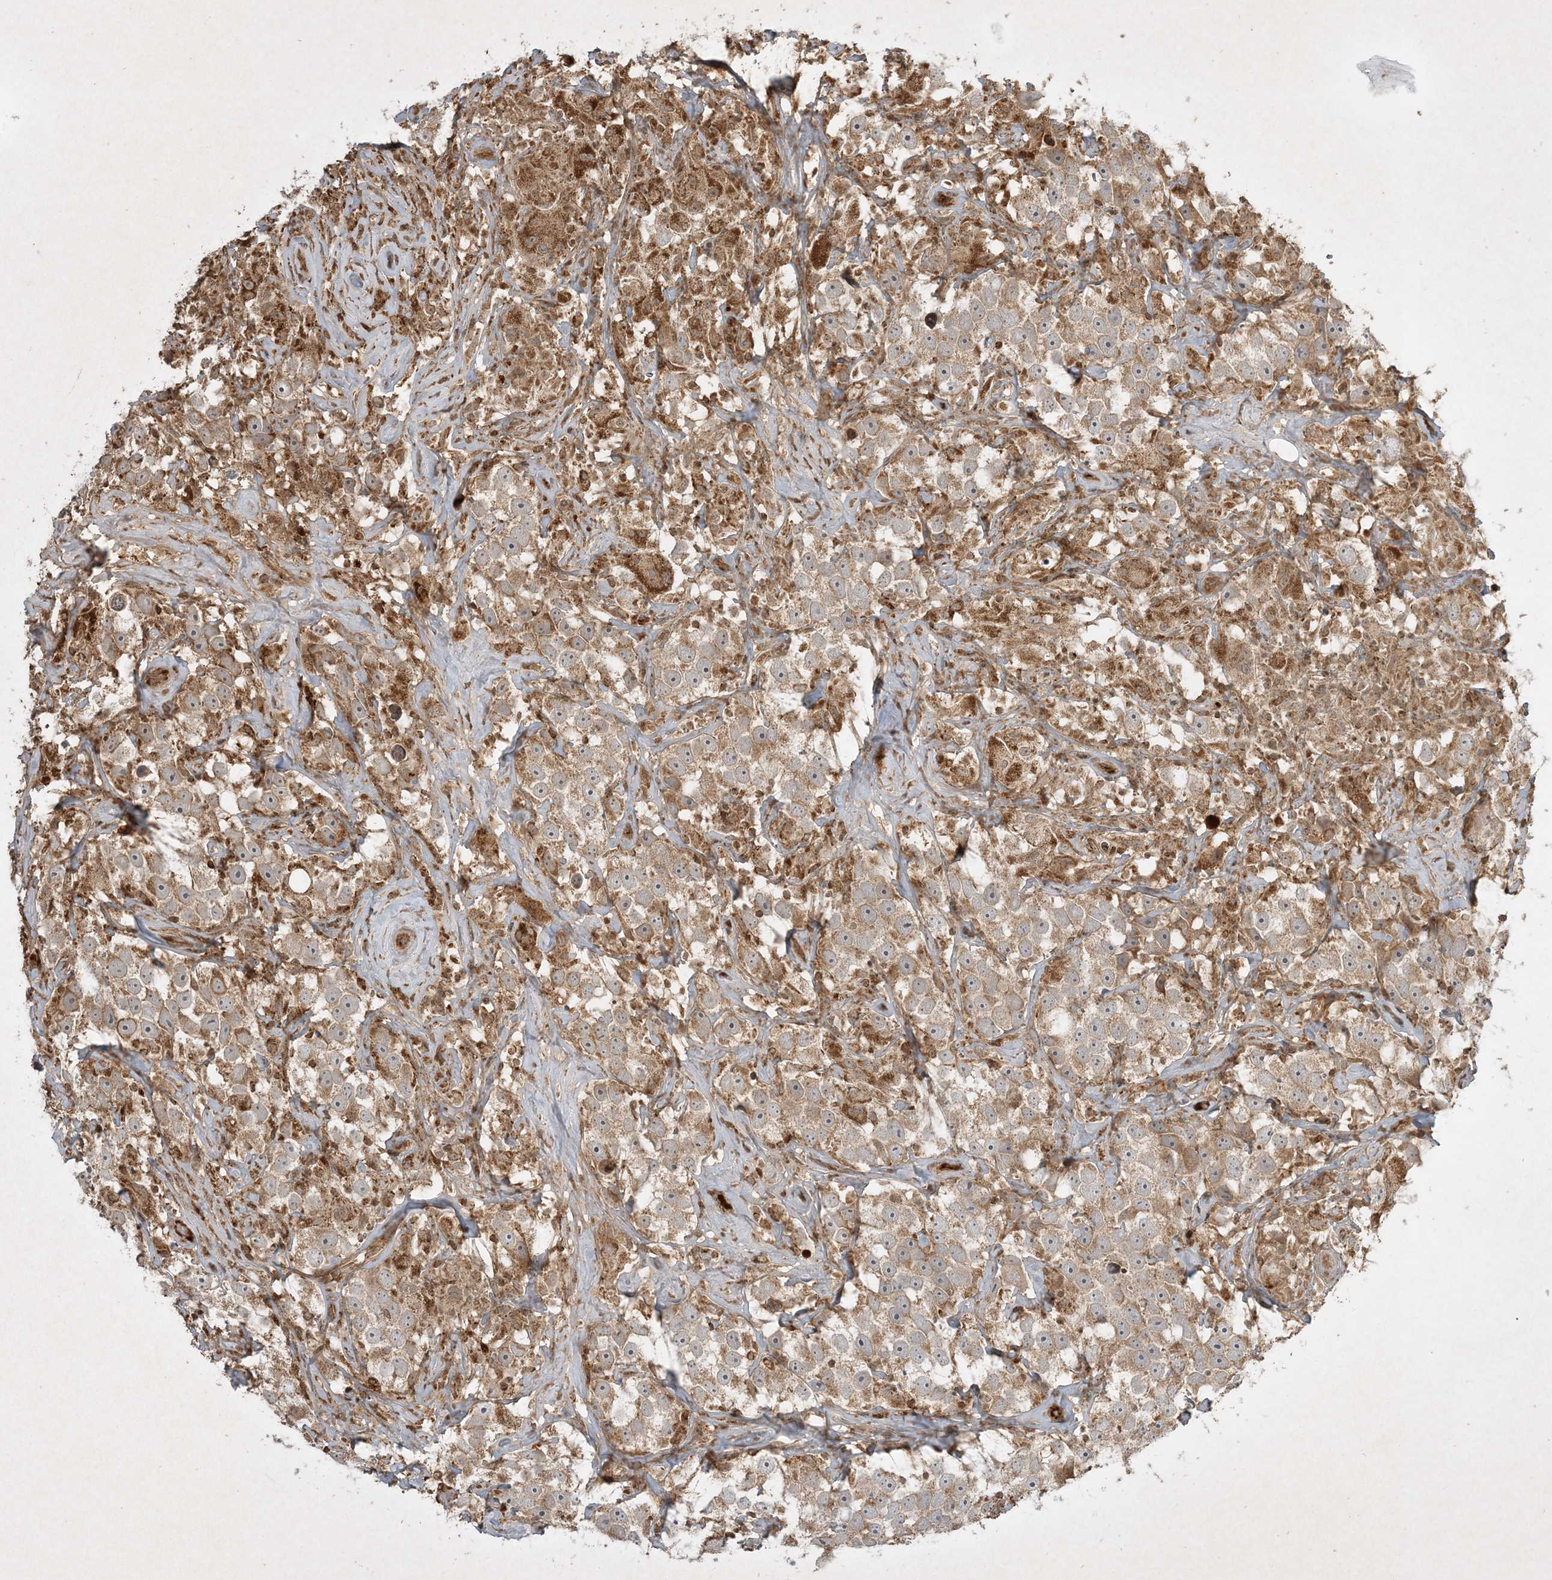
{"staining": {"intensity": "weak", "quantity": ">75%", "location": "cytoplasmic/membranous"}, "tissue": "testis cancer", "cell_type": "Tumor cells", "image_type": "cancer", "snomed": [{"axis": "morphology", "description": "Seminoma, NOS"}, {"axis": "topography", "description": "Testis"}], "caption": "IHC photomicrograph of testis cancer stained for a protein (brown), which reveals low levels of weak cytoplasmic/membranous expression in approximately >75% of tumor cells.", "gene": "PLTP", "patient": {"sex": "male", "age": 49}}